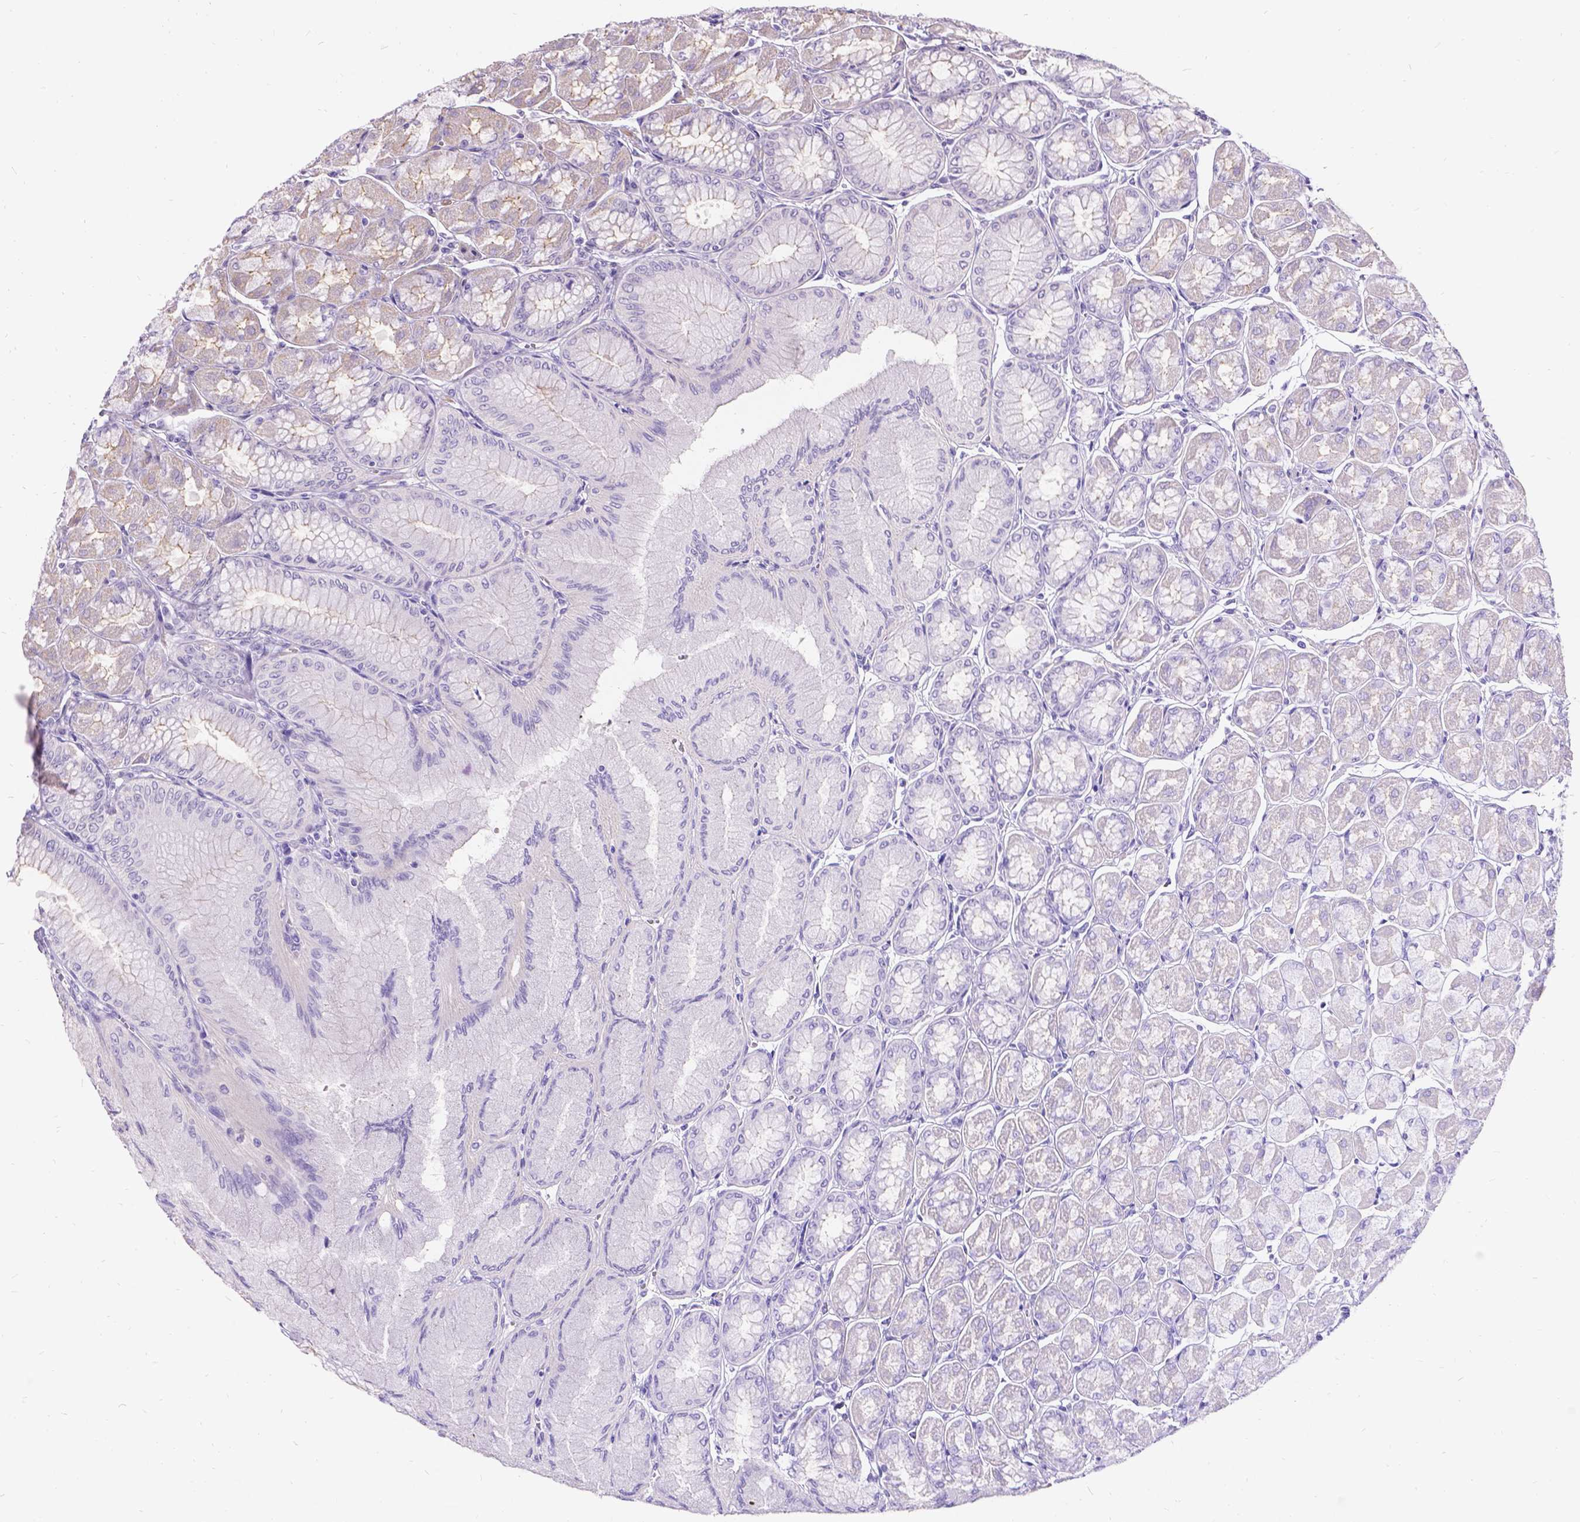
{"staining": {"intensity": "weak", "quantity": "<25%", "location": "cytoplasmic/membranous"}, "tissue": "stomach", "cell_type": "Glandular cells", "image_type": "normal", "snomed": [{"axis": "morphology", "description": "Normal tissue, NOS"}, {"axis": "topography", "description": "Stomach, upper"}], "caption": "Stomach stained for a protein using immunohistochemistry displays no positivity glandular cells.", "gene": "PALS1", "patient": {"sex": "male", "age": 60}}